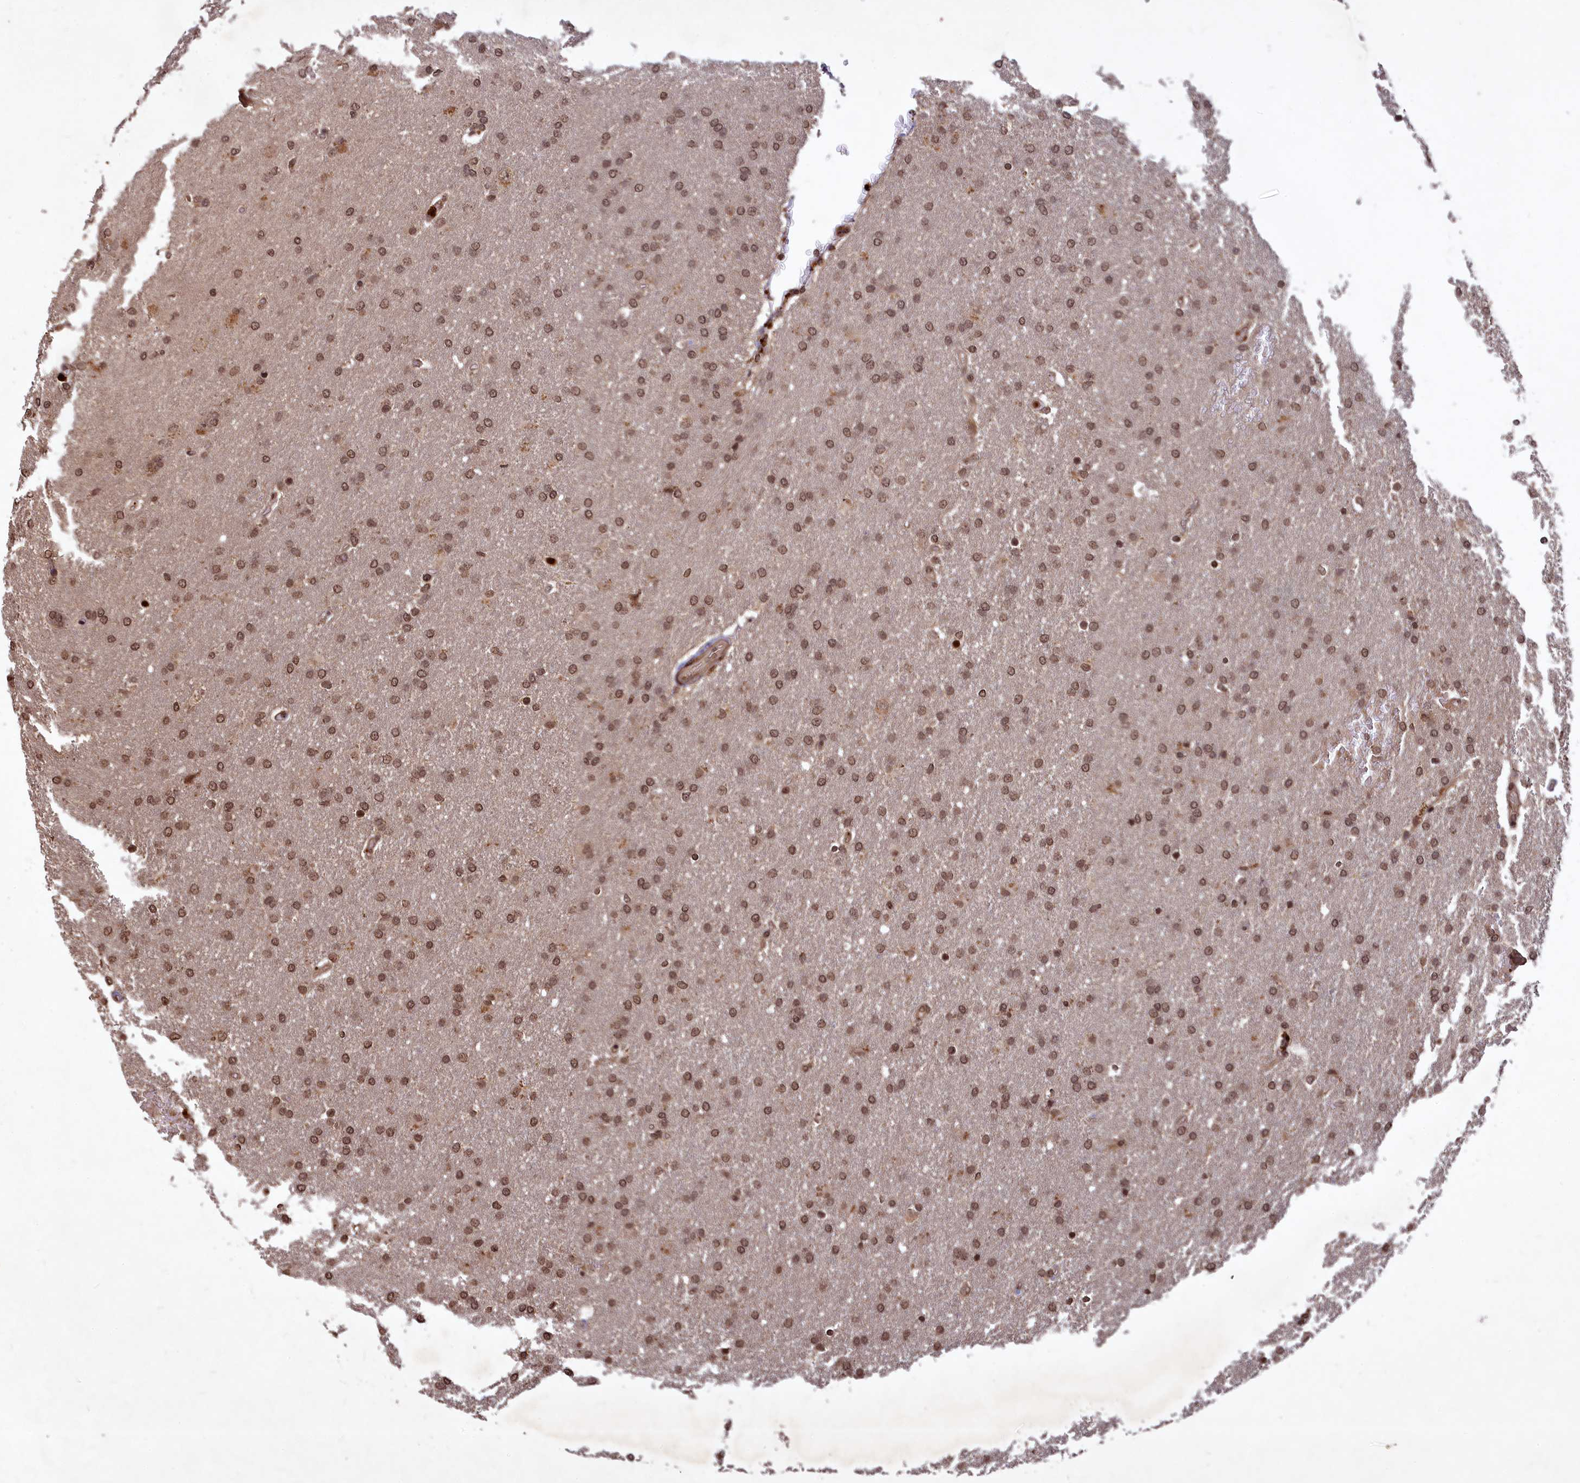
{"staining": {"intensity": "moderate", "quantity": ">75%", "location": "nuclear"}, "tissue": "glioma", "cell_type": "Tumor cells", "image_type": "cancer", "snomed": [{"axis": "morphology", "description": "Glioma, malignant, High grade"}, {"axis": "topography", "description": "Brain"}], "caption": "This histopathology image demonstrates immunohistochemistry staining of human high-grade glioma (malignant), with medium moderate nuclear expression in about >75% of tumor cells.", "gene": "SRMS", "patient": {"sex": "male", "age": 72}}